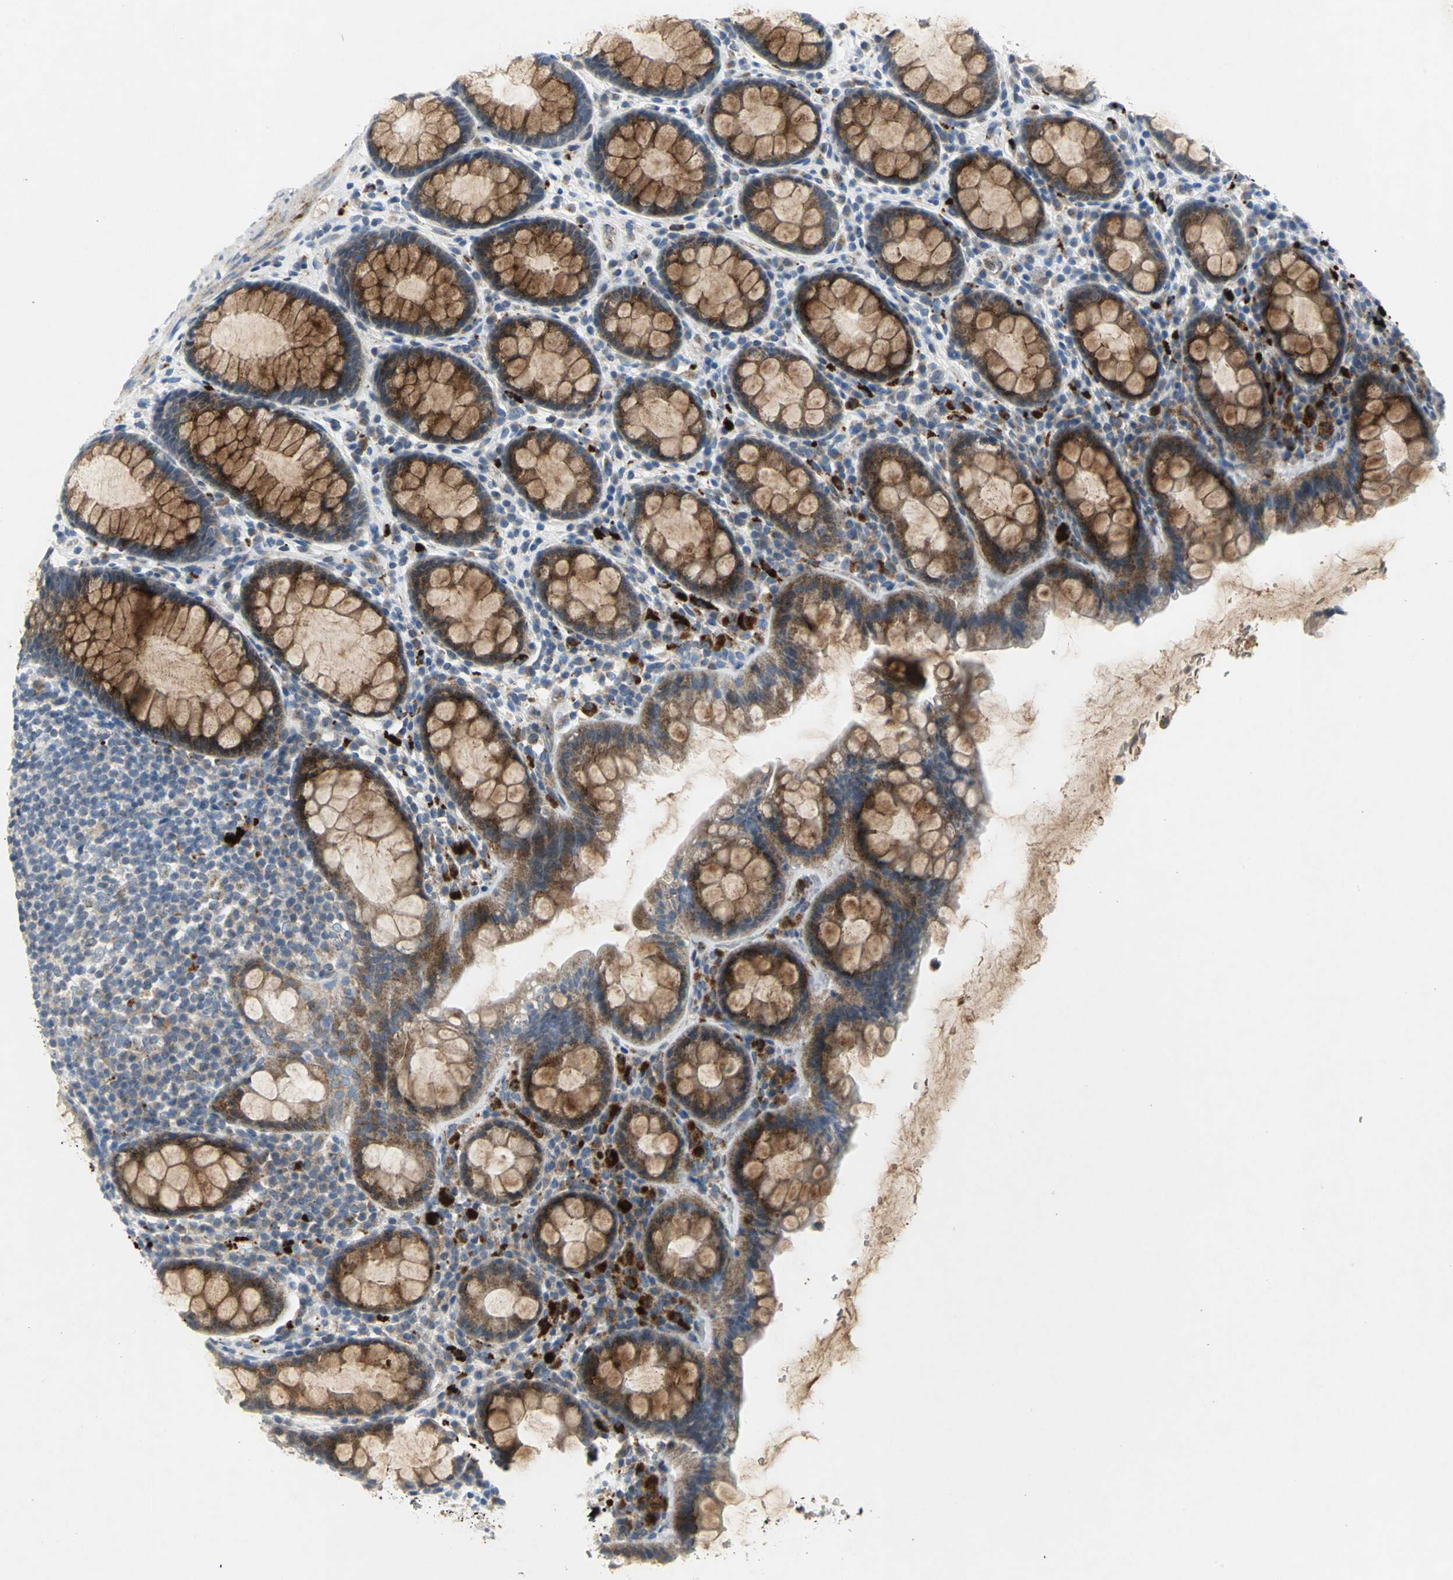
{"staining": {"intensity": "strong", "quantity": ">75%", "location": "cytoplasmic/membranous"}, "tissue": "rectum", "cell_type": "Glandular cells", "image_type": "normal", "snomed": [{"axis": "morphology", "description": "Normal tissue, NOS"}, {"axis": "topography", "description": "Rectum"}], "caption": "Unremarkable rectum was stained to show a protein in brown. There is high levels of strong cytoplasmic/membranous expression in about >75% of glandular cells.", "gene": "SPPL2B", "patient": {"sex": "male", "age": 92}}